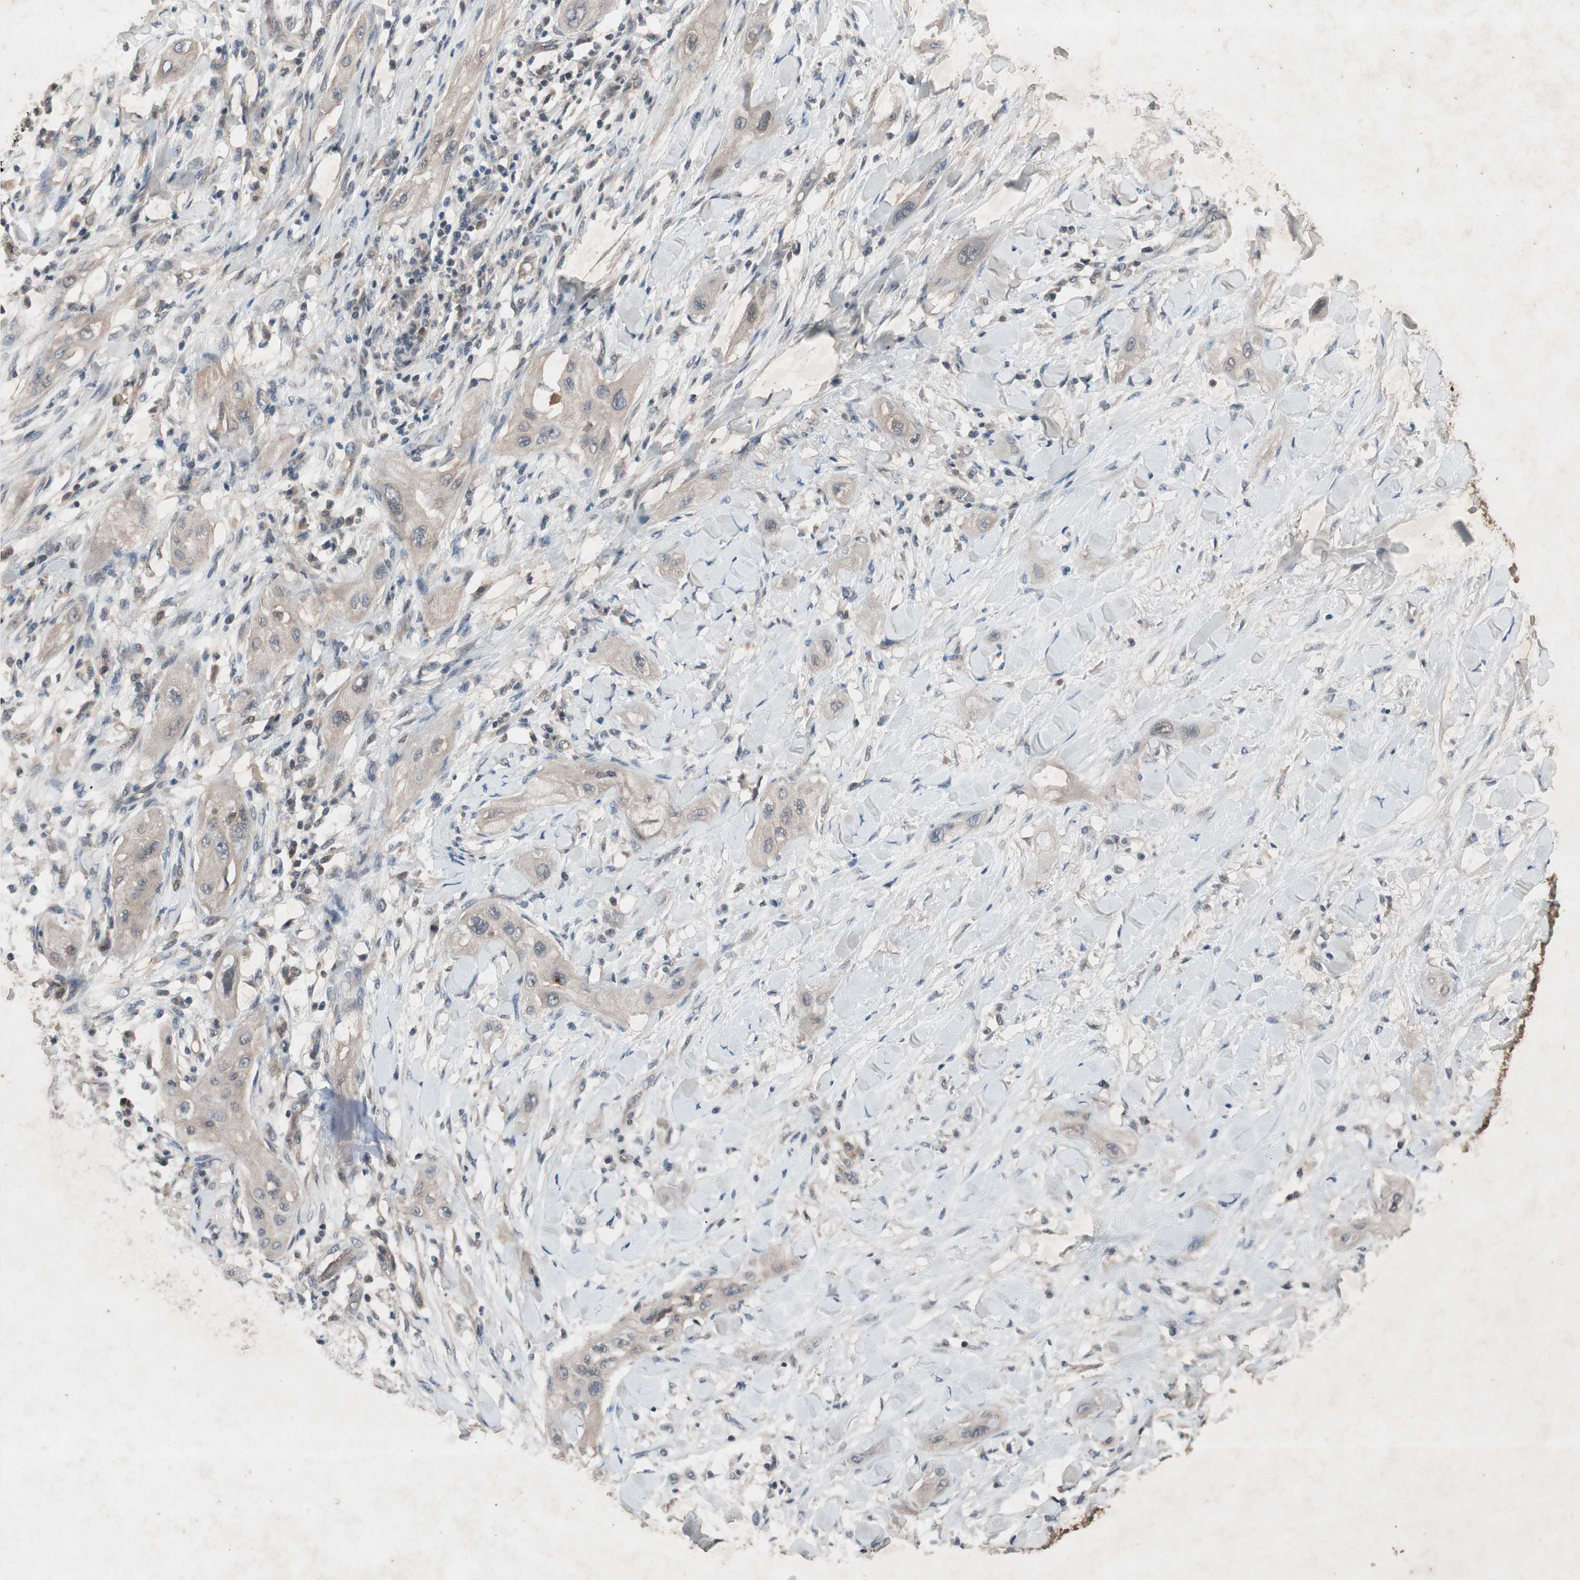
{"staining": {"intensity": "weak", "quantity": ">75%", "location": "cytoplasmic/membranous"}, "tissue": "lung cancer", "cell_type": "Tumor cells", "image_type": "cancer", "snomed": [{"axis": "morphology", "description": "Squamous cell carcinoma, NOS"}, {"axis": "topography", "description": "Lung"}], "caption": "This histopathology image reveals IHC staining of human lung cancer (squamous cell carcinoma), with low weak cytoplasmic/membranous expression in approximately >75% of tumor cells.", "gene": "NSF", "patient": {"sex": "female", "age": 47}}